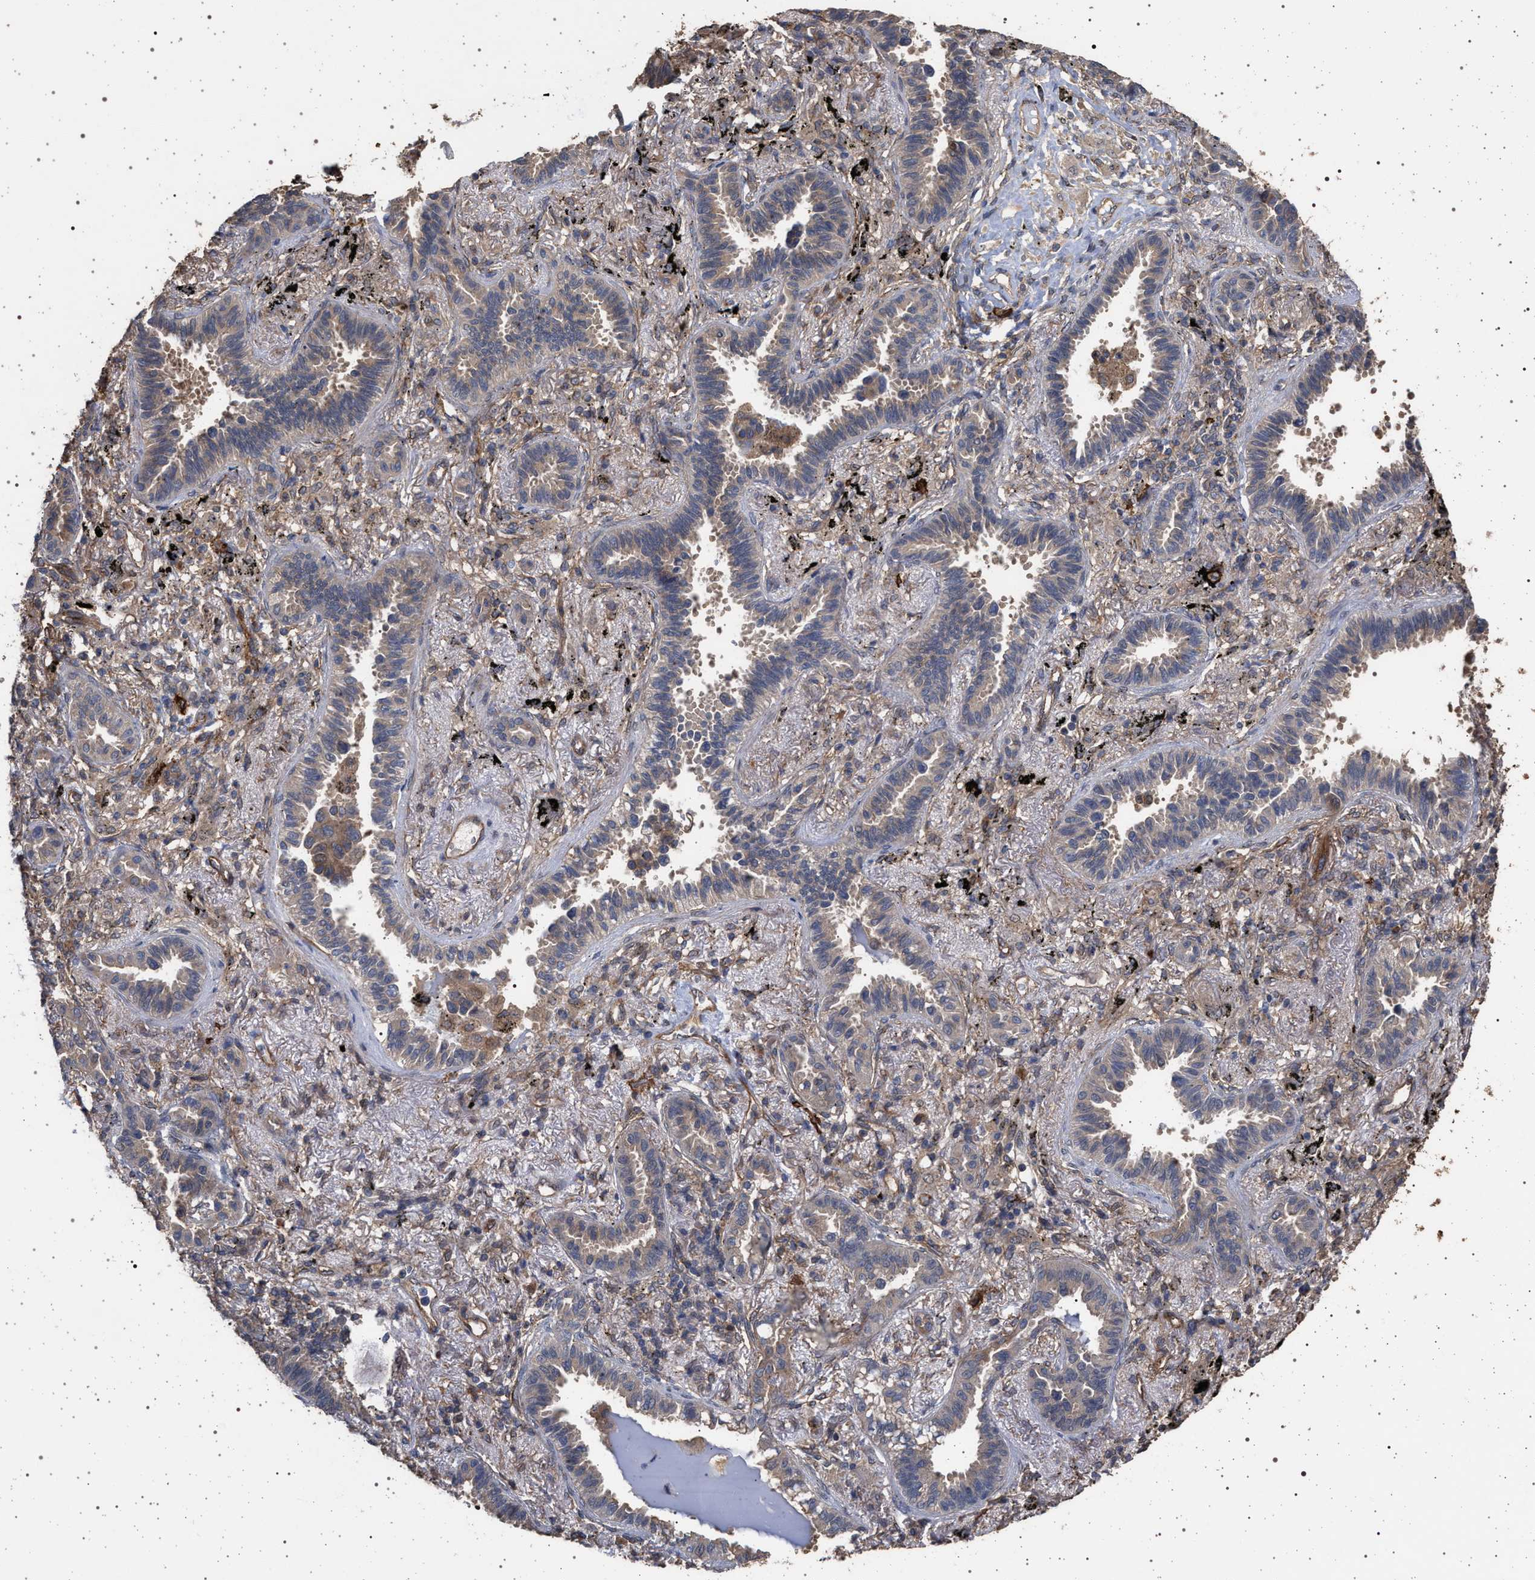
{"staining": {"intensity": "moderate", "quantity": "25%-75%", "location": "cytoplasmic/membranous"}, "tissue": "lung cancer", "cell_type": "Tumor cells", "image_type": "cancer", "snomed": [{"axis": "morphology", "description": "Adenocarcinoma, NOS"}, {"axis": "topography", "description": "Lung"}], "caption": "The immunohistochemical stain highlights moderate cytoplasmic/membranous expression in tumor cells of lung cancer tissue. The protein of interest is shown in brown color, while the nuclei are stained blue.", "gene": "IFT20", "patient": {"sex": "male", "age": 59}}